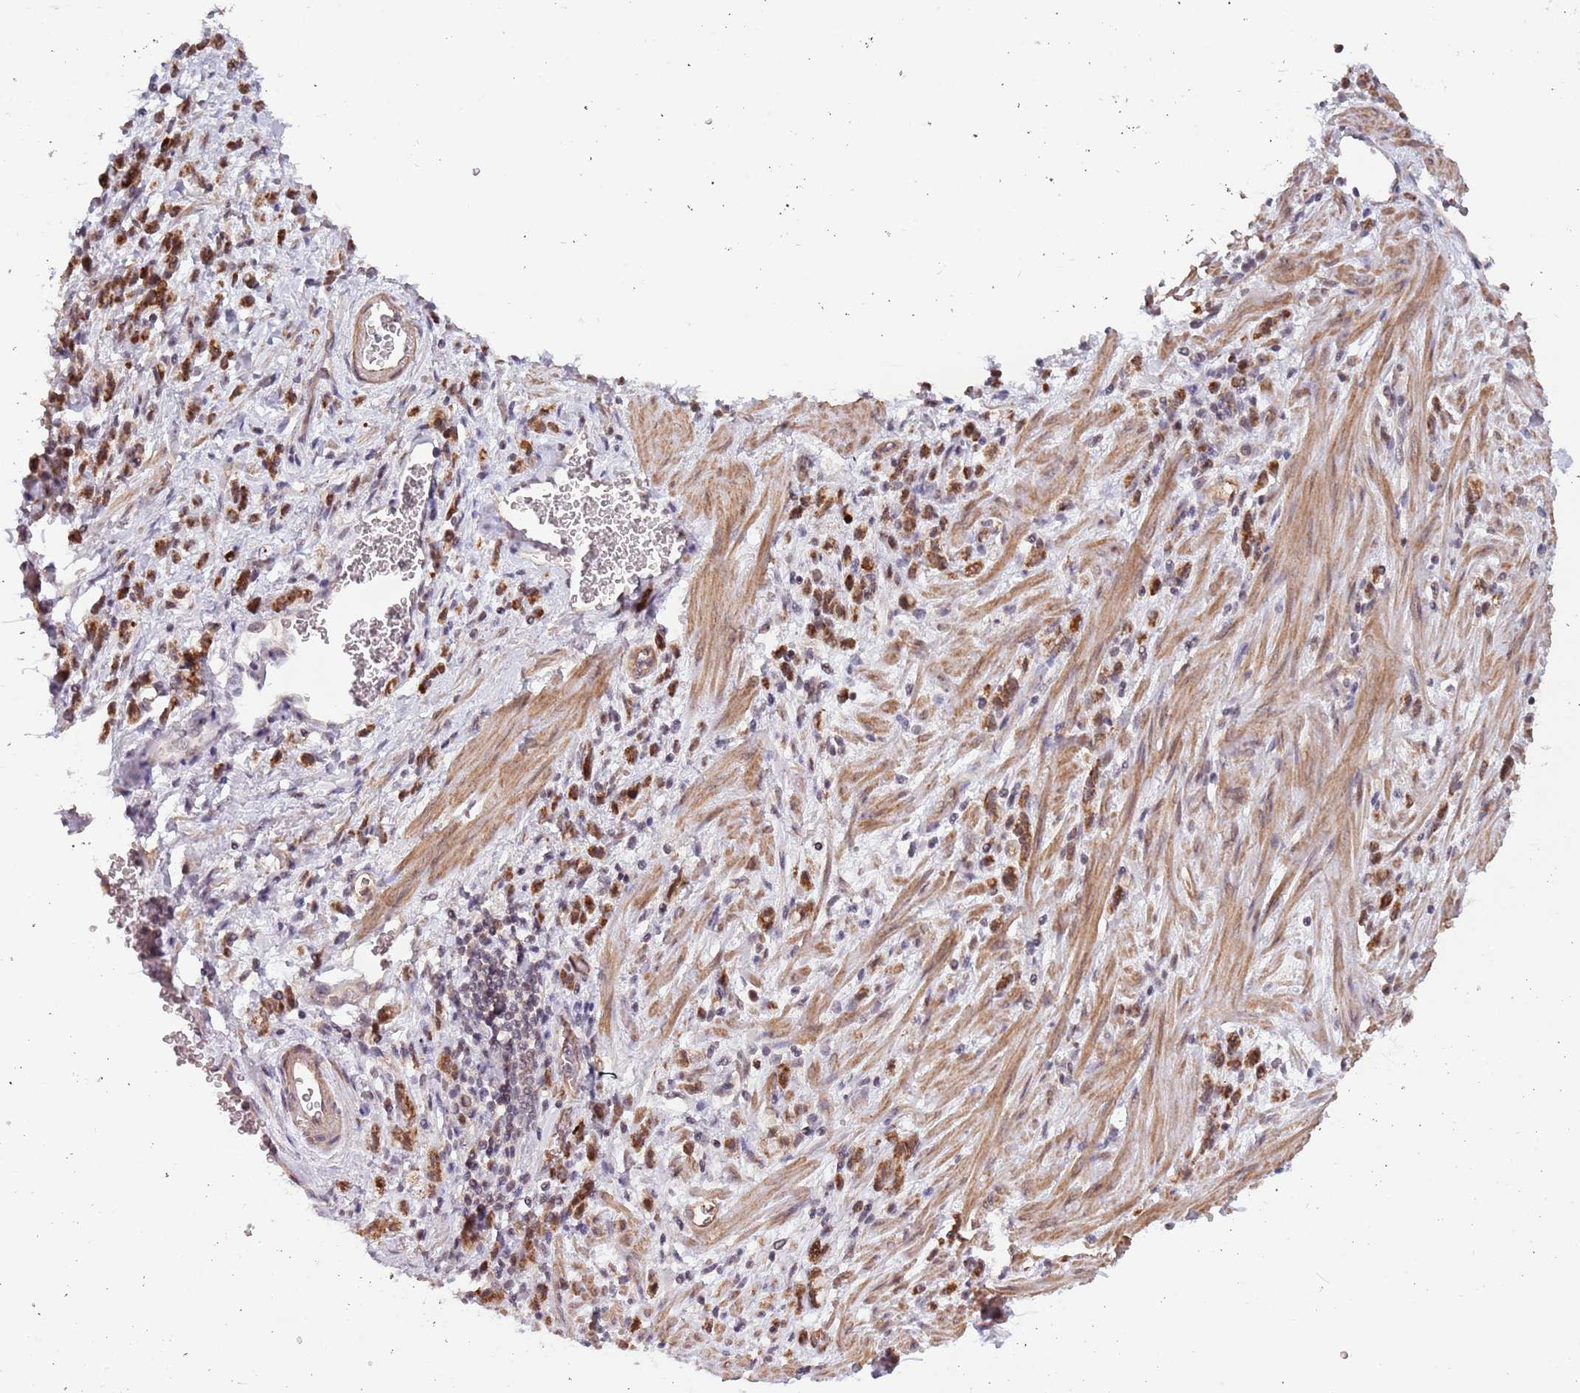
{"staining": {"intensity": "moderate", "quantity": ">75%", "location": "cytoplasmic/membranous,nuclear"}, "tissue": "stomach cancer", "cell_type": "Tumor cells", "image_type": "cancer", "snomed": [{"axis": "morphology", "description": "Adenocarcinoma, NOS"}, {"axis": "topography", "description": "Stomach"}], "caption": "Tumor cells display moderate cytoplasmic/membranous and nuclear expression in about >75% of cells in stomach adenocarcinoma.", "gene": "SUDS3", "patient": {"sex": "male", "age": 77}}